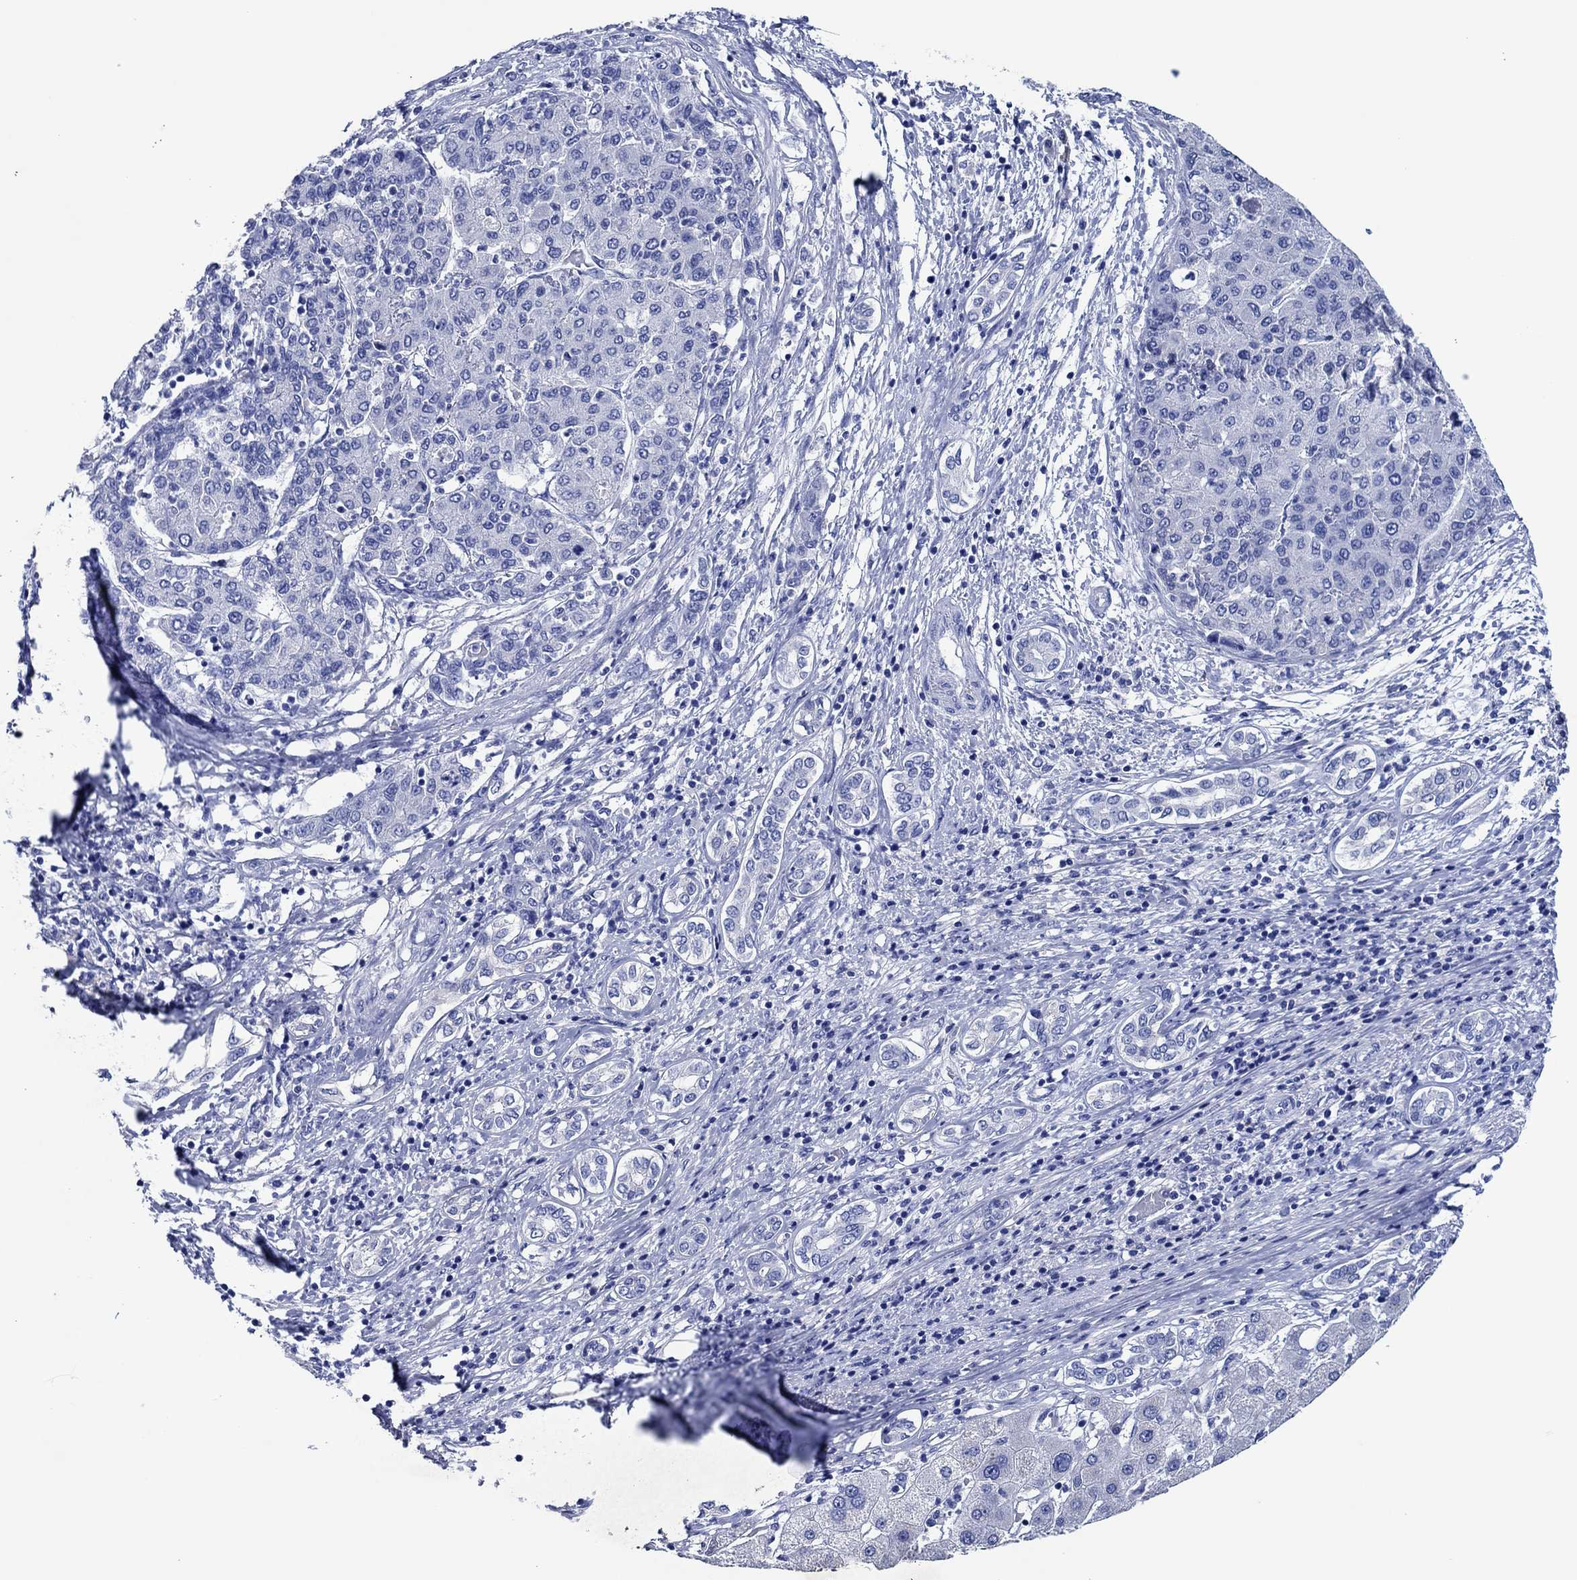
{"staining": {"intensity": "negative", "quantity": "none", "location": "none"}, "tissue": "liver cancer", "cell_type": "Tumor cells", "image_type": "cancer", "snomed": [{"axis": "morphology", "description": "Carcinoma, Hepatocellular, NOS"}, {"axis": "topography", "description": "Liver"}], "caption": "Human liver cancer stained for a protein using IHC displays no positivity in tumor cells.", "gene": "CPNE6", "patient": {"sex": "male", "age": 65}}